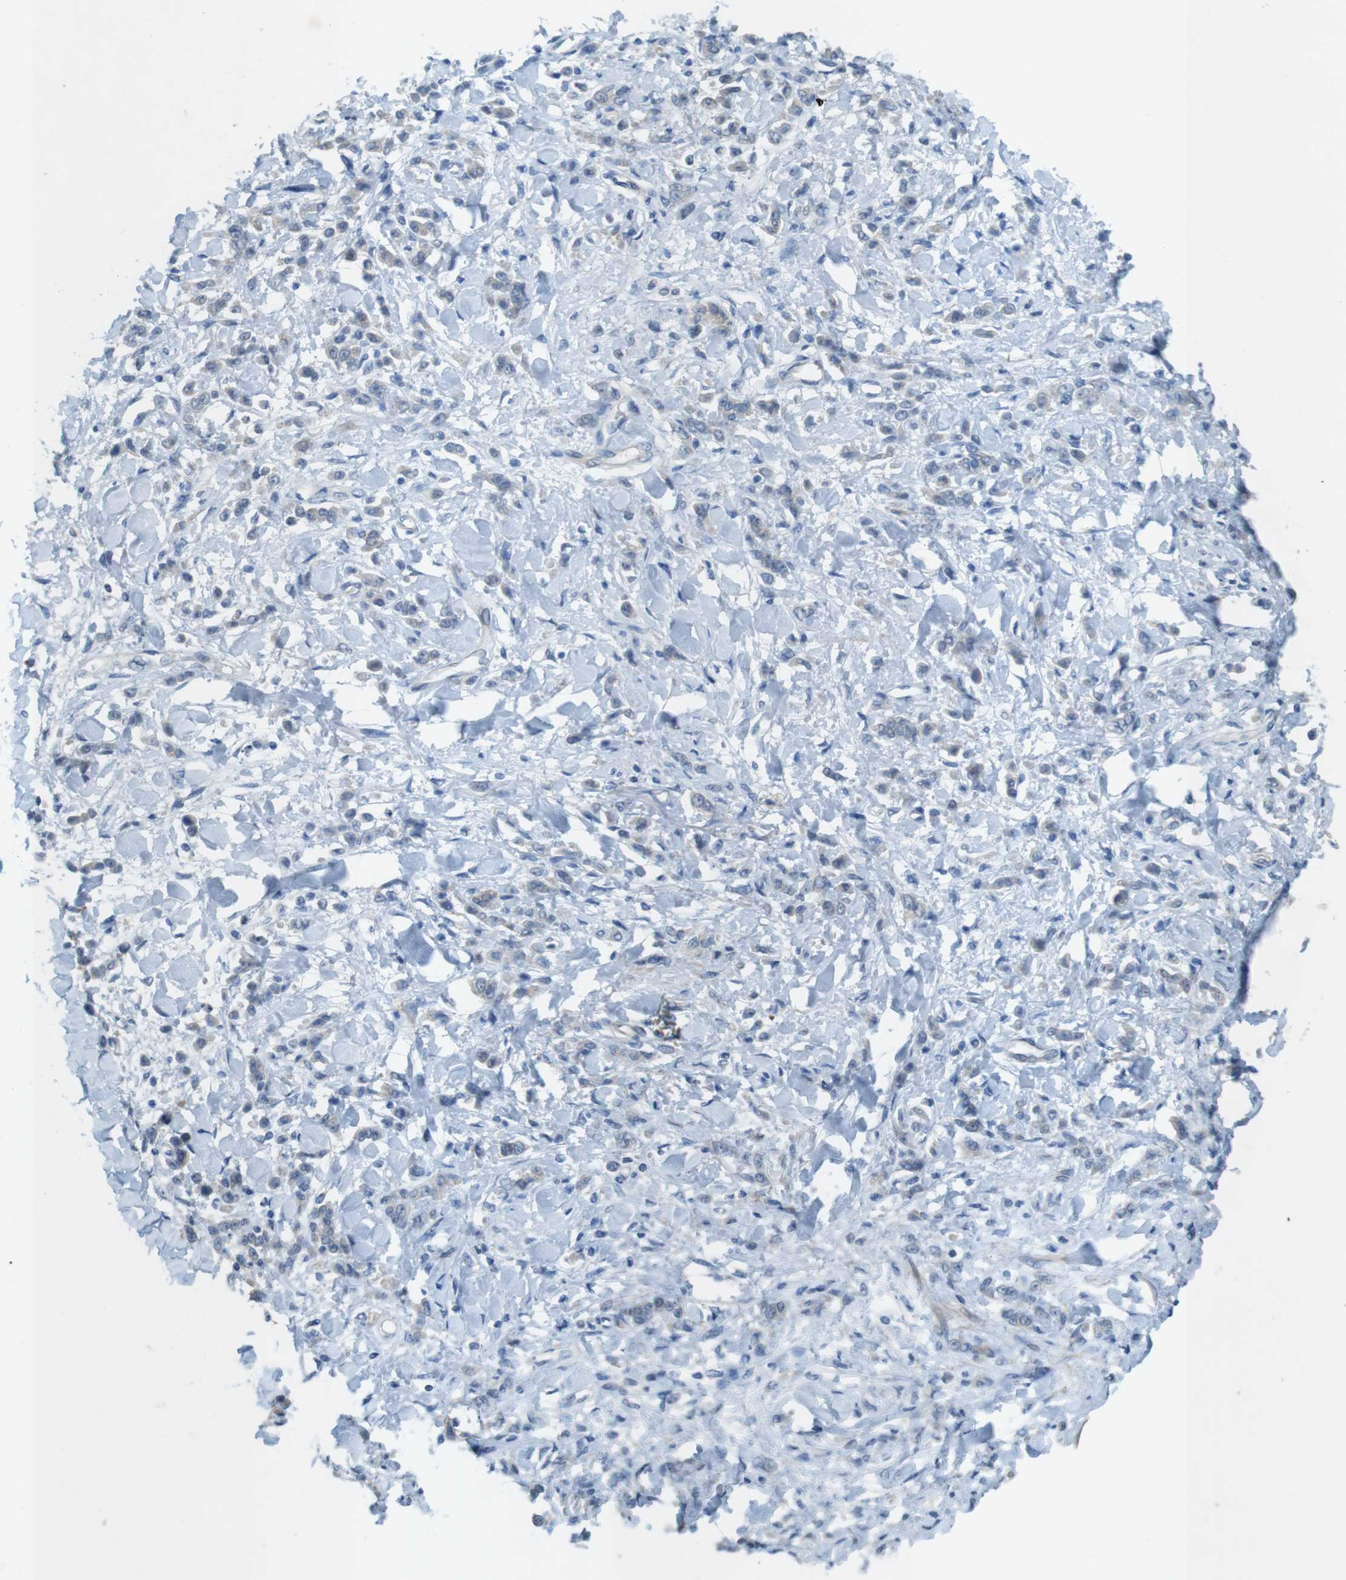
{"staining": {"intensity": "negative", "quantity": "none", "location": "none"}, "tissue": "stomach cancer", "cell_type": "Tumor cells", "image_type": "cancer", "snomed": [{"axis": "morphology", "description": "Normal tissue, NOS"}, {"axis": "morphology", "description": "Adenocarcinoma, NOS"}, {"axis": "topography", "description": "Stomach"}], "caption": "The histopathology image exhibits no significant positivity in tumor cells of adenocarcinoma (stomach).", "gene": "TYW1", "patient": {"sex": "male", "age": 82}}